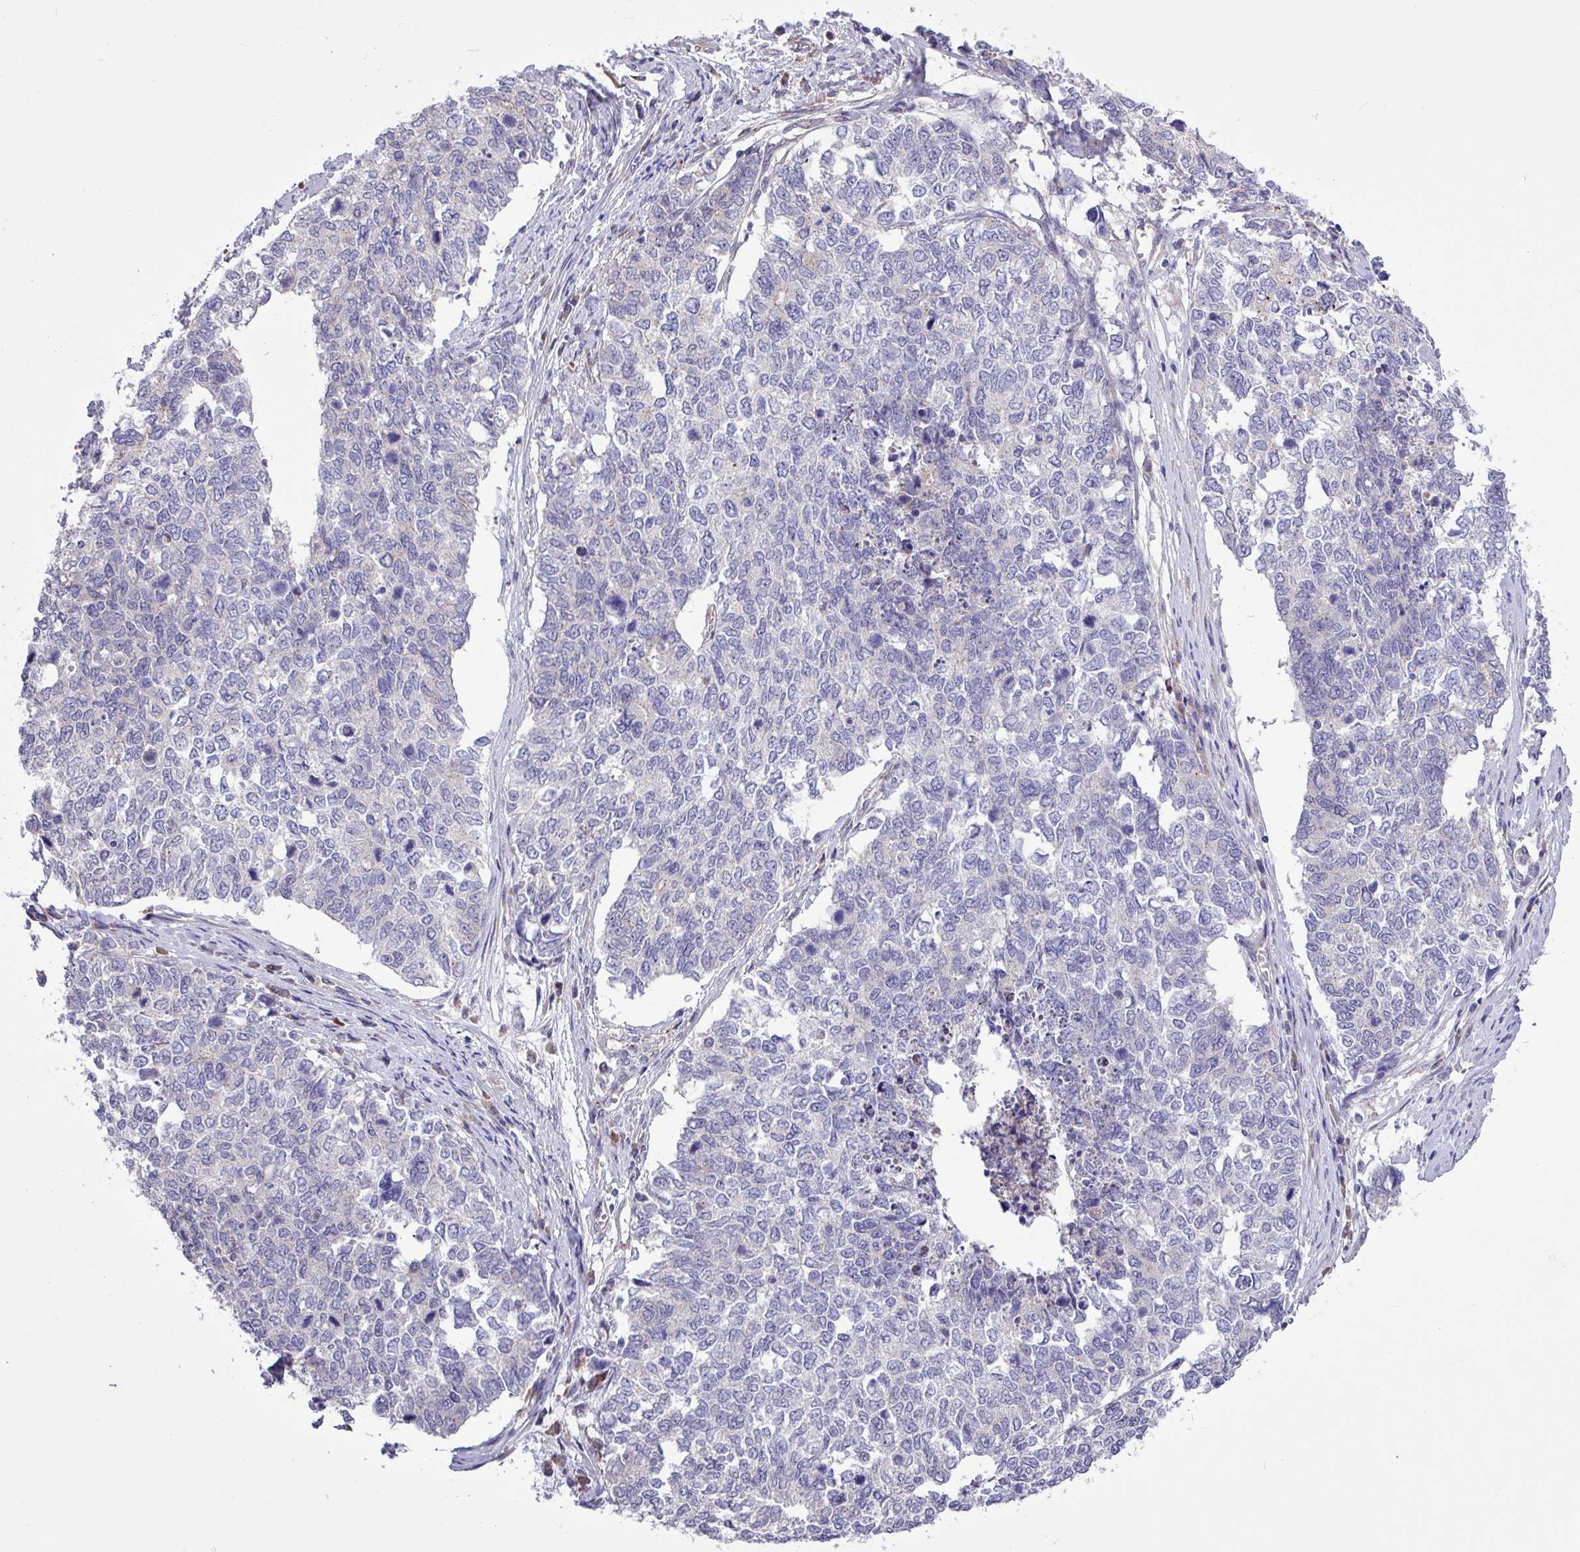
{"staining": {"intensity": "negative", "quantity": "none", "location": "none"}, "tissue": "cervical cancer", "cell_type": "Tumor cells", "image_type": "cancer", "snomed": [{"axis": "morphology", "description": "Squamous cell carcinoma, NOS"}, {"axis": "topography", "description": "Cervix"}], "caption": "The image shows no significant positivity in tumor cells of cervical cancer. (DAB immunohistochemistry (IHC), high magnification).", "gene": "SPINK8", "patient": {"sex": "female", "age": 63}}